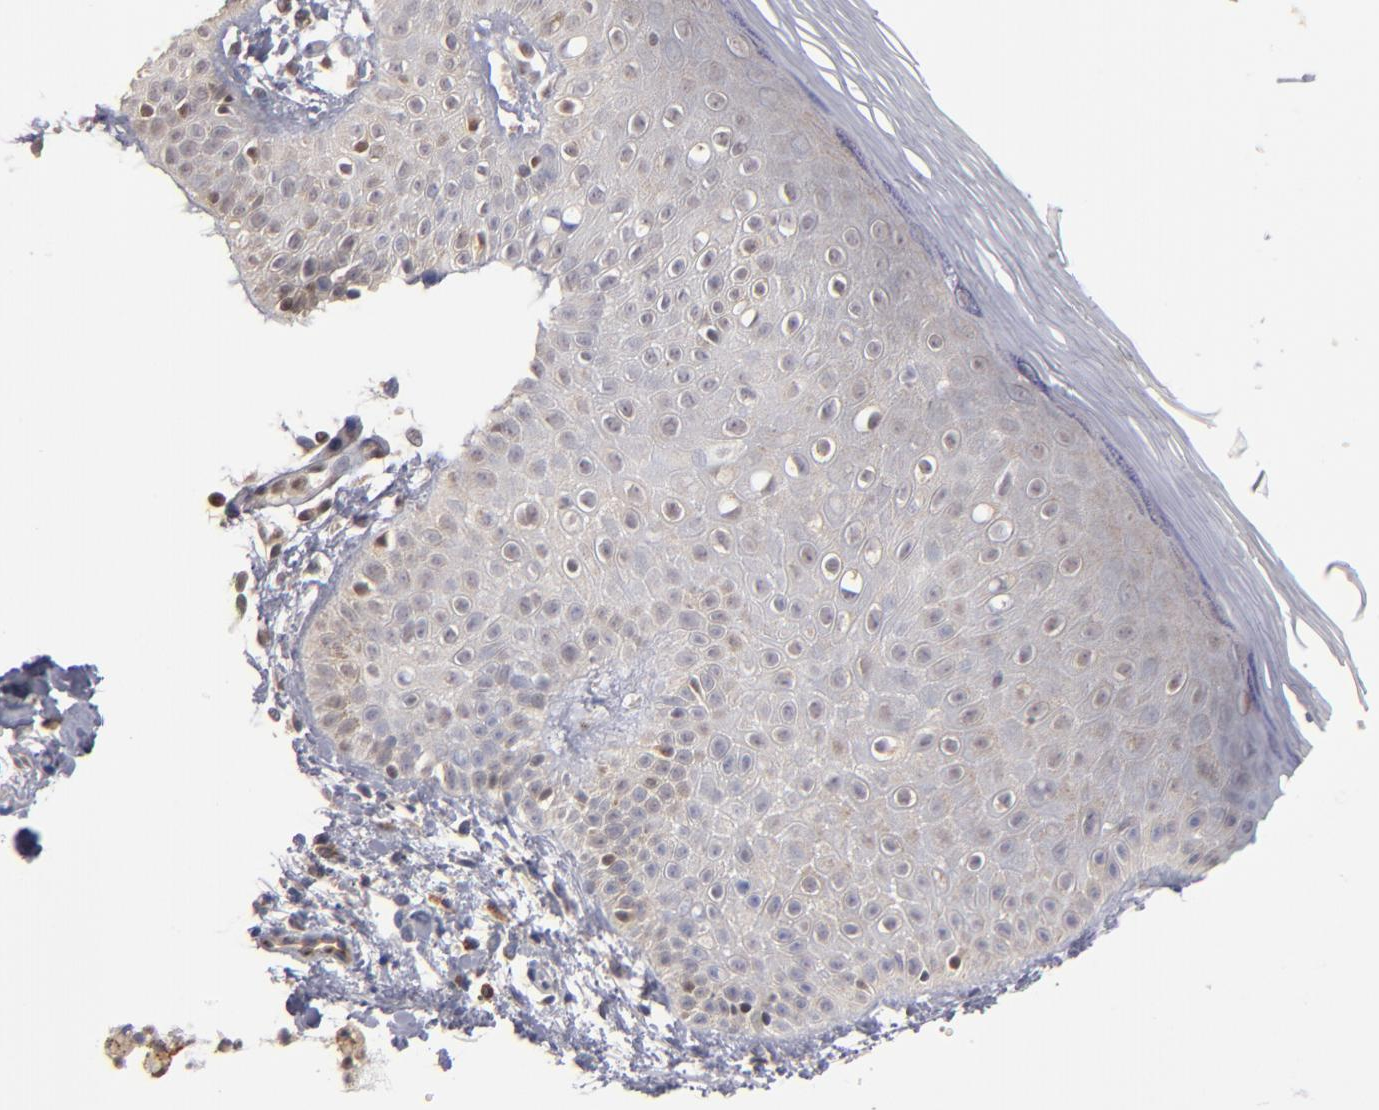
{"staining": {"intensity": "weak", "quantity": "<25%", "location": "cytoplasmic/membranous,nuclear"}, "tissue": "skin", "cell_type": "Epidermal cells", "image_type": "normal", "snomed": [{"axis": "morphology", "description": "Normal tissue, NOS"}, {"axis": "morphology", "description": "Inflammation, NOS"}, {"axis": "topography", "description": "Soft tissue"}, {"axis": "topography", "description": "Anal"}], "caption": "The immunohistochemistry (IHC) micrograph has no significant positivity in epidermal cells of skin.", "gene": "SELP", "patient": {"sex": "female", "age": 15}}